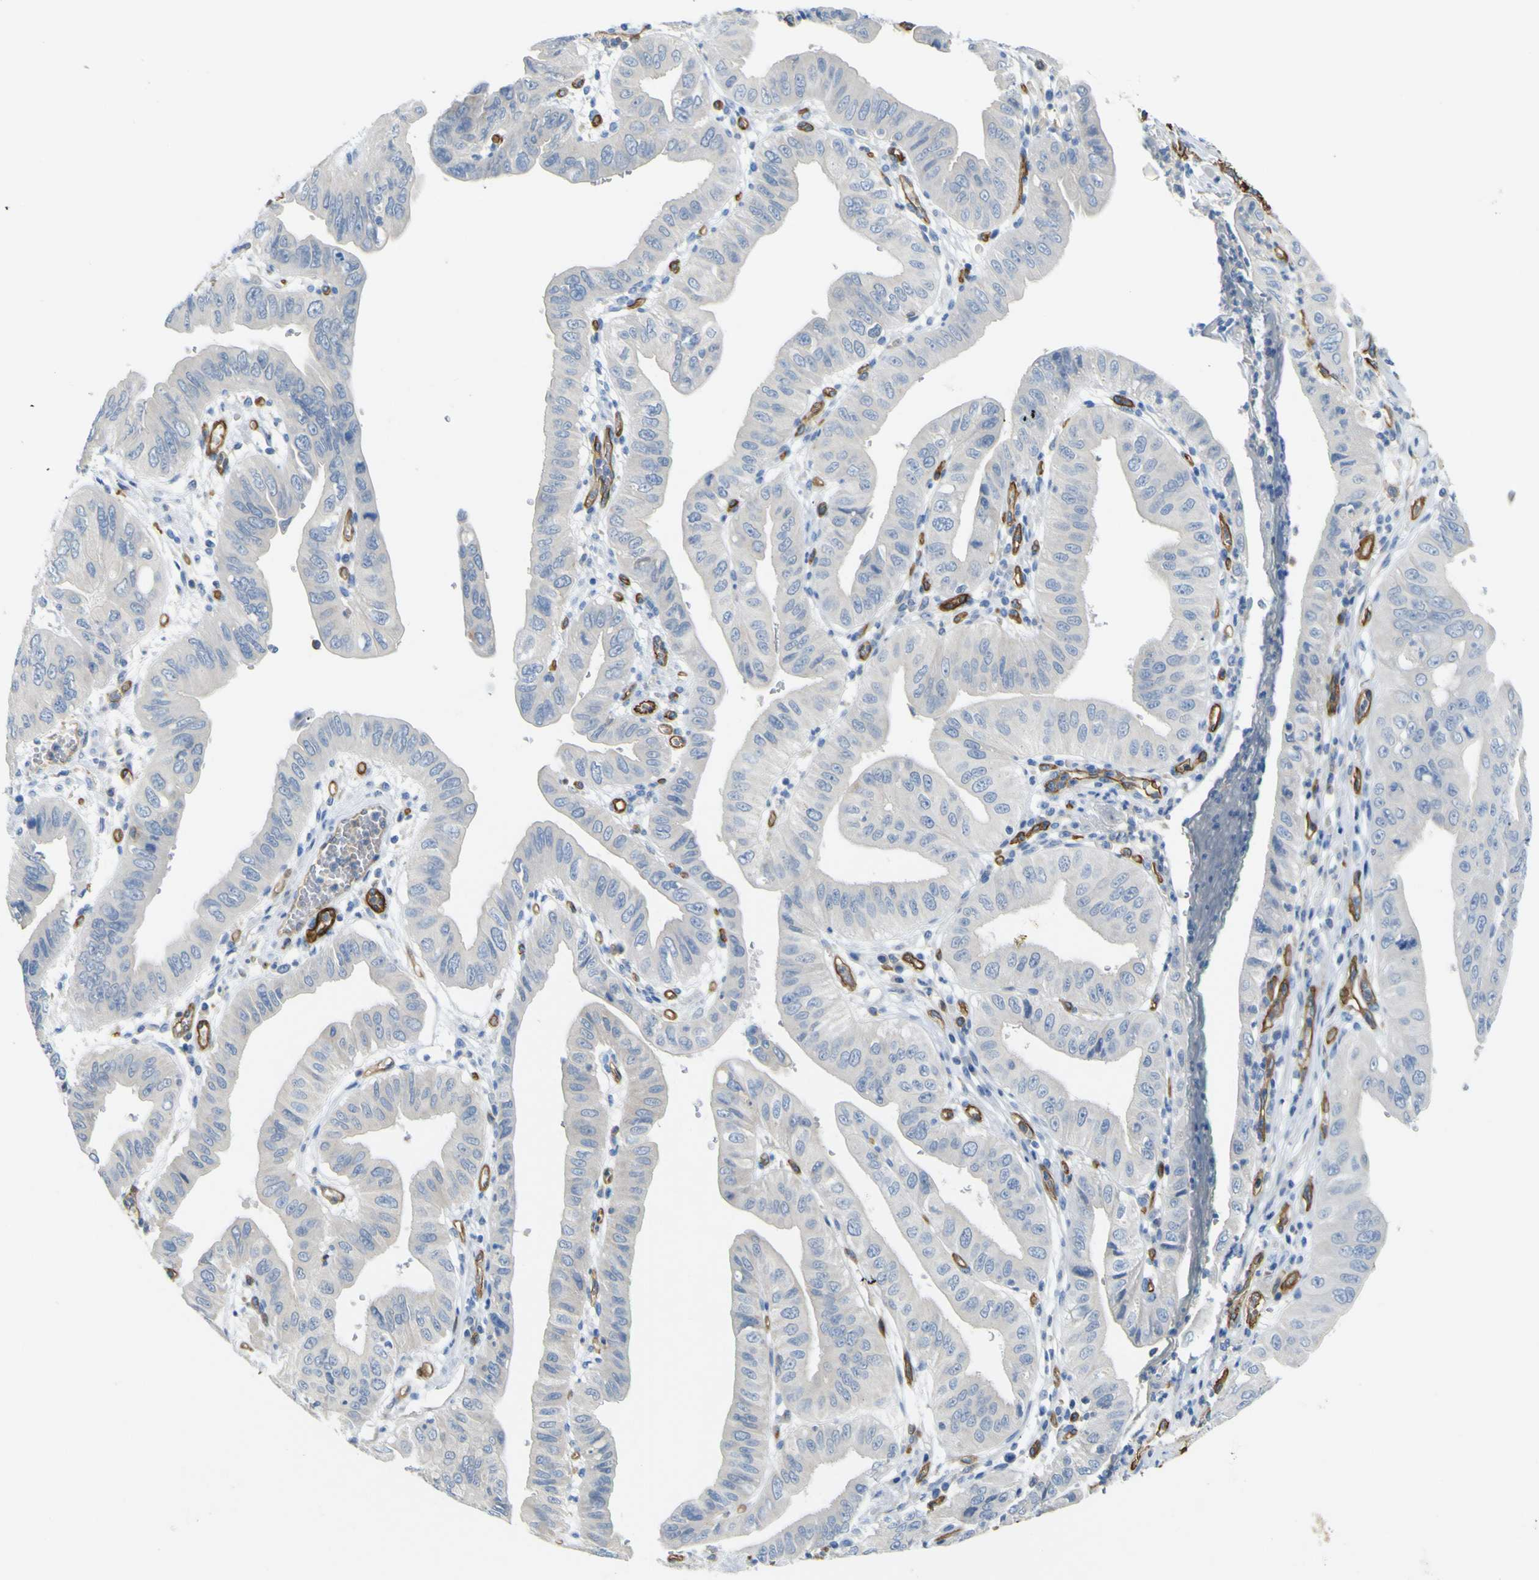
{"staining": {"intensity": "negative", "quantity": "none", "location": "none"}, "tissue": "pancreatic cancer", "cell_type": "Tumor cells", "image_type": "cancer", "snomed": [{"axis": "morphology", "description": "Normal tissue, NOS"}, {"axis": "topography", "description": "Lymph node"}], "caption": "Immunohistochemical staining of pancreatic cancer exhibits no significant expression in tumor cells. (Immunohistochemistry, brightfield microscopy, high magnification).", "gene": "CD93", "patient": {"sex": "male", "age": 50}}